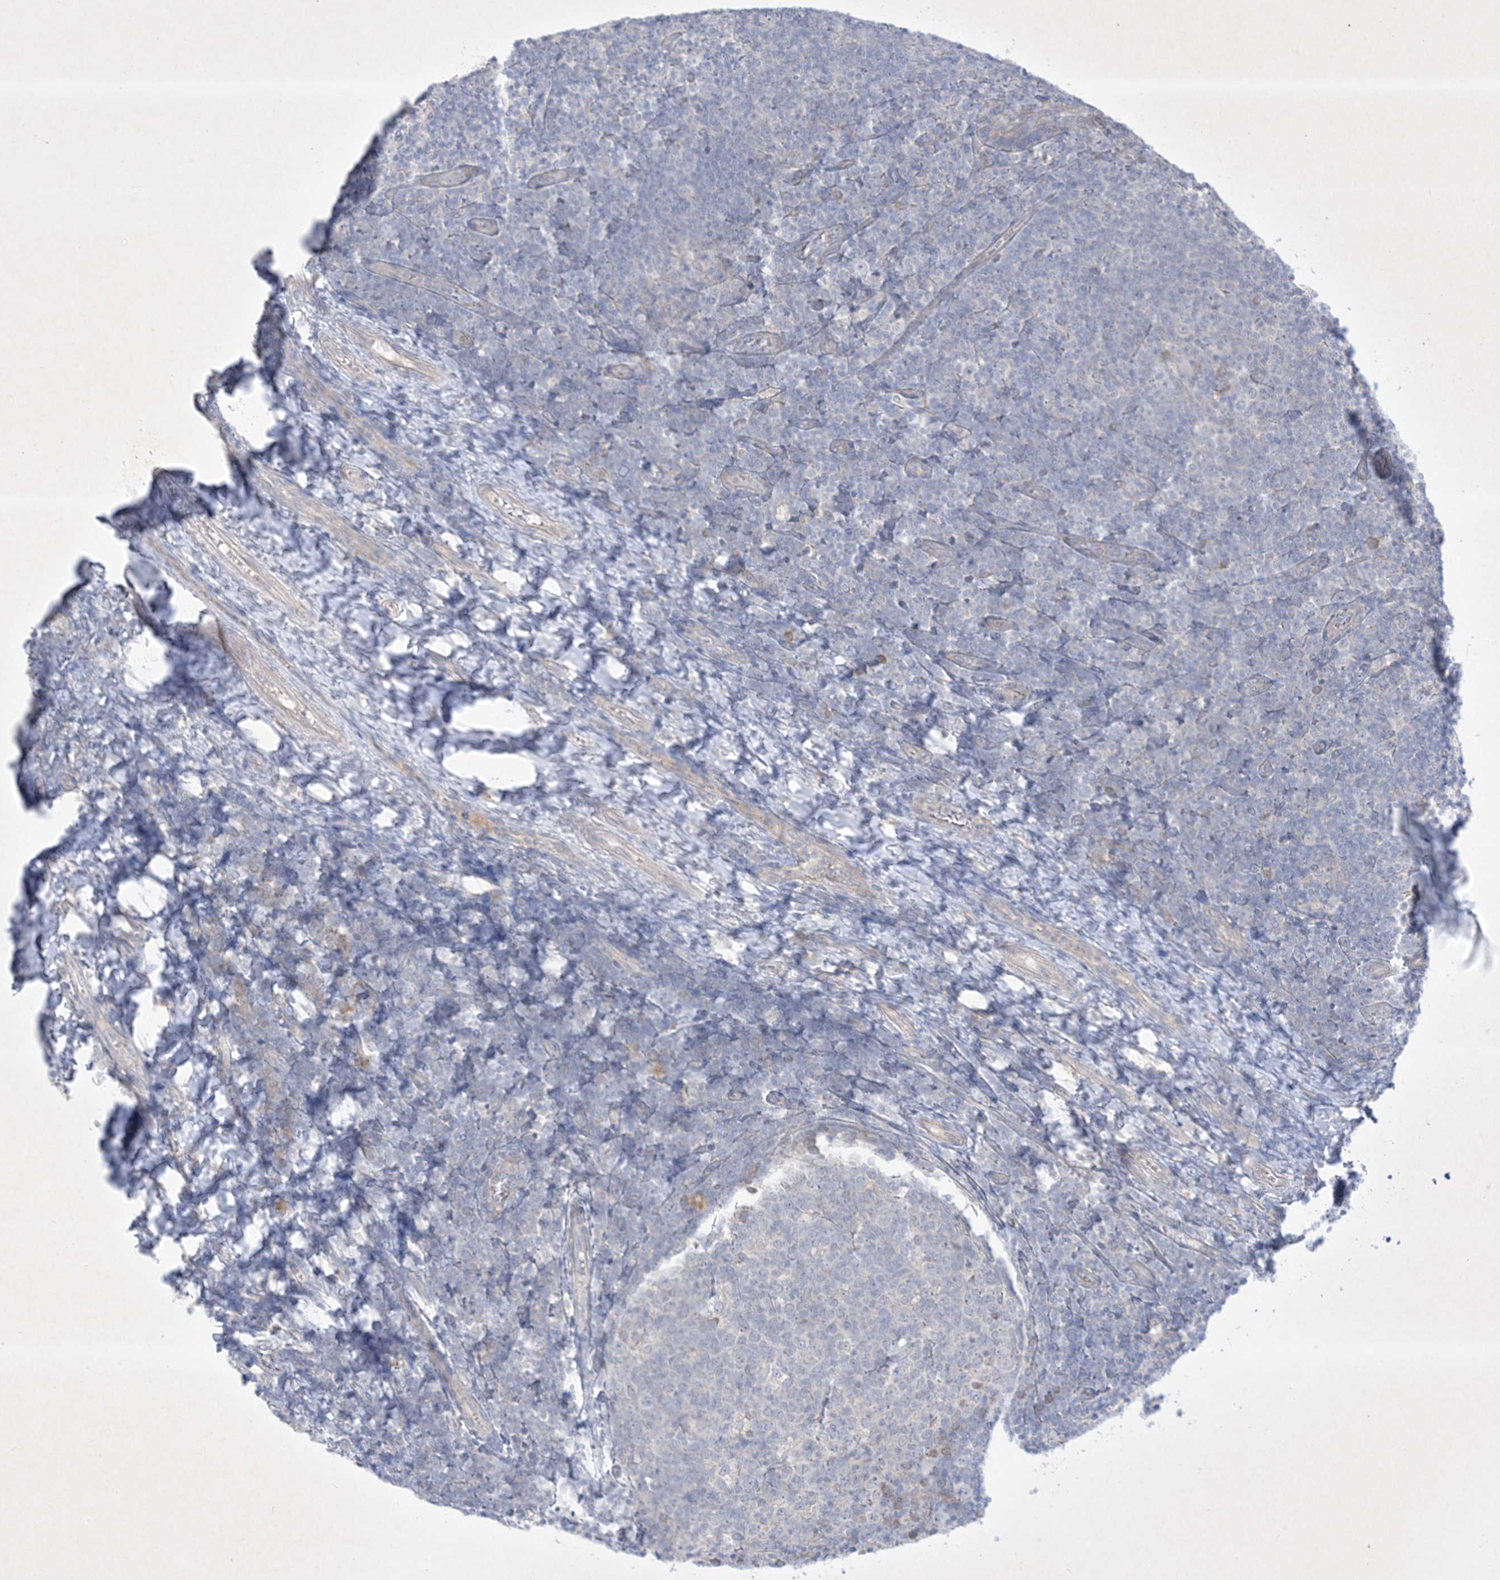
{"staining": {"intensity": "negative", "quantity": "none", "location": "none"}, "tissue": "tonsil", "cell_type": "Germinal center cells", "image_type": "normal", "snomed": [{"axis": "morphology", "description": "Normal tissue, NOS"}, {"axis": "topography", "description": "Tonsil"}], "caption": "This is an immunohistochemistry micrograph of benign tonsil. There is no staining in germinal center cells.", "gene": "PLEKHA3", "patient": {"sex": "female", "age": 19}}